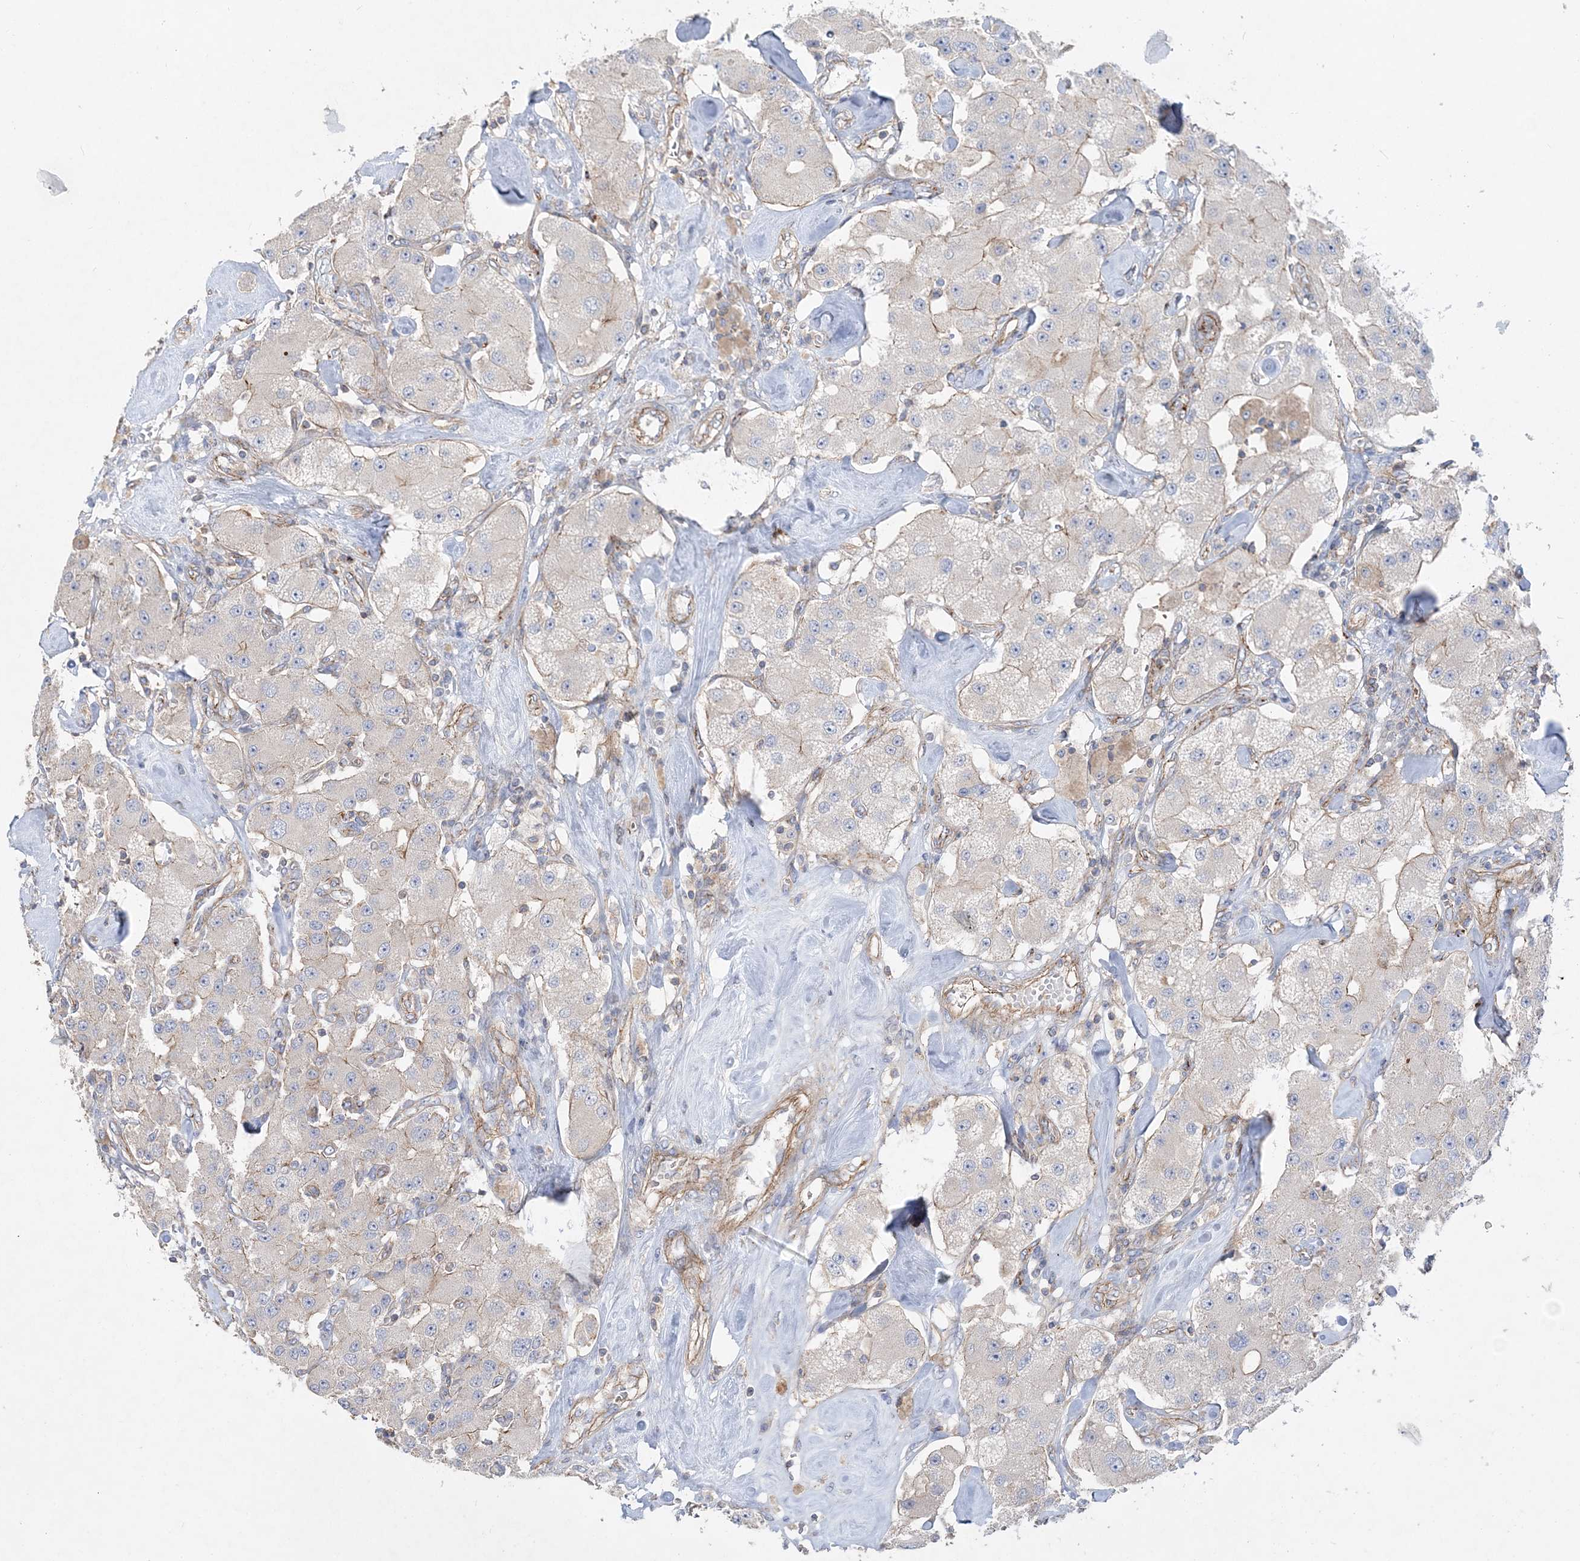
{"staining": {"intensity": "negative", "quantity": "none", "location": "none"}, "tissue": "carcinoid", "cell_type": "Tumor cells", "image_type": "cancer", "snomed": [{"axis": "morphology", "description": "Carcinoid, malignant, NOS"}, {"axis": "topography", "description": "Pancreas"}], "caption": "Immunohistochemistry micrograph of carcinoid stained for a protein (brown), which reveals no expression in tumor cells.", "gene": "PIGC", "patient": {"sex": "male", "age": 41}}